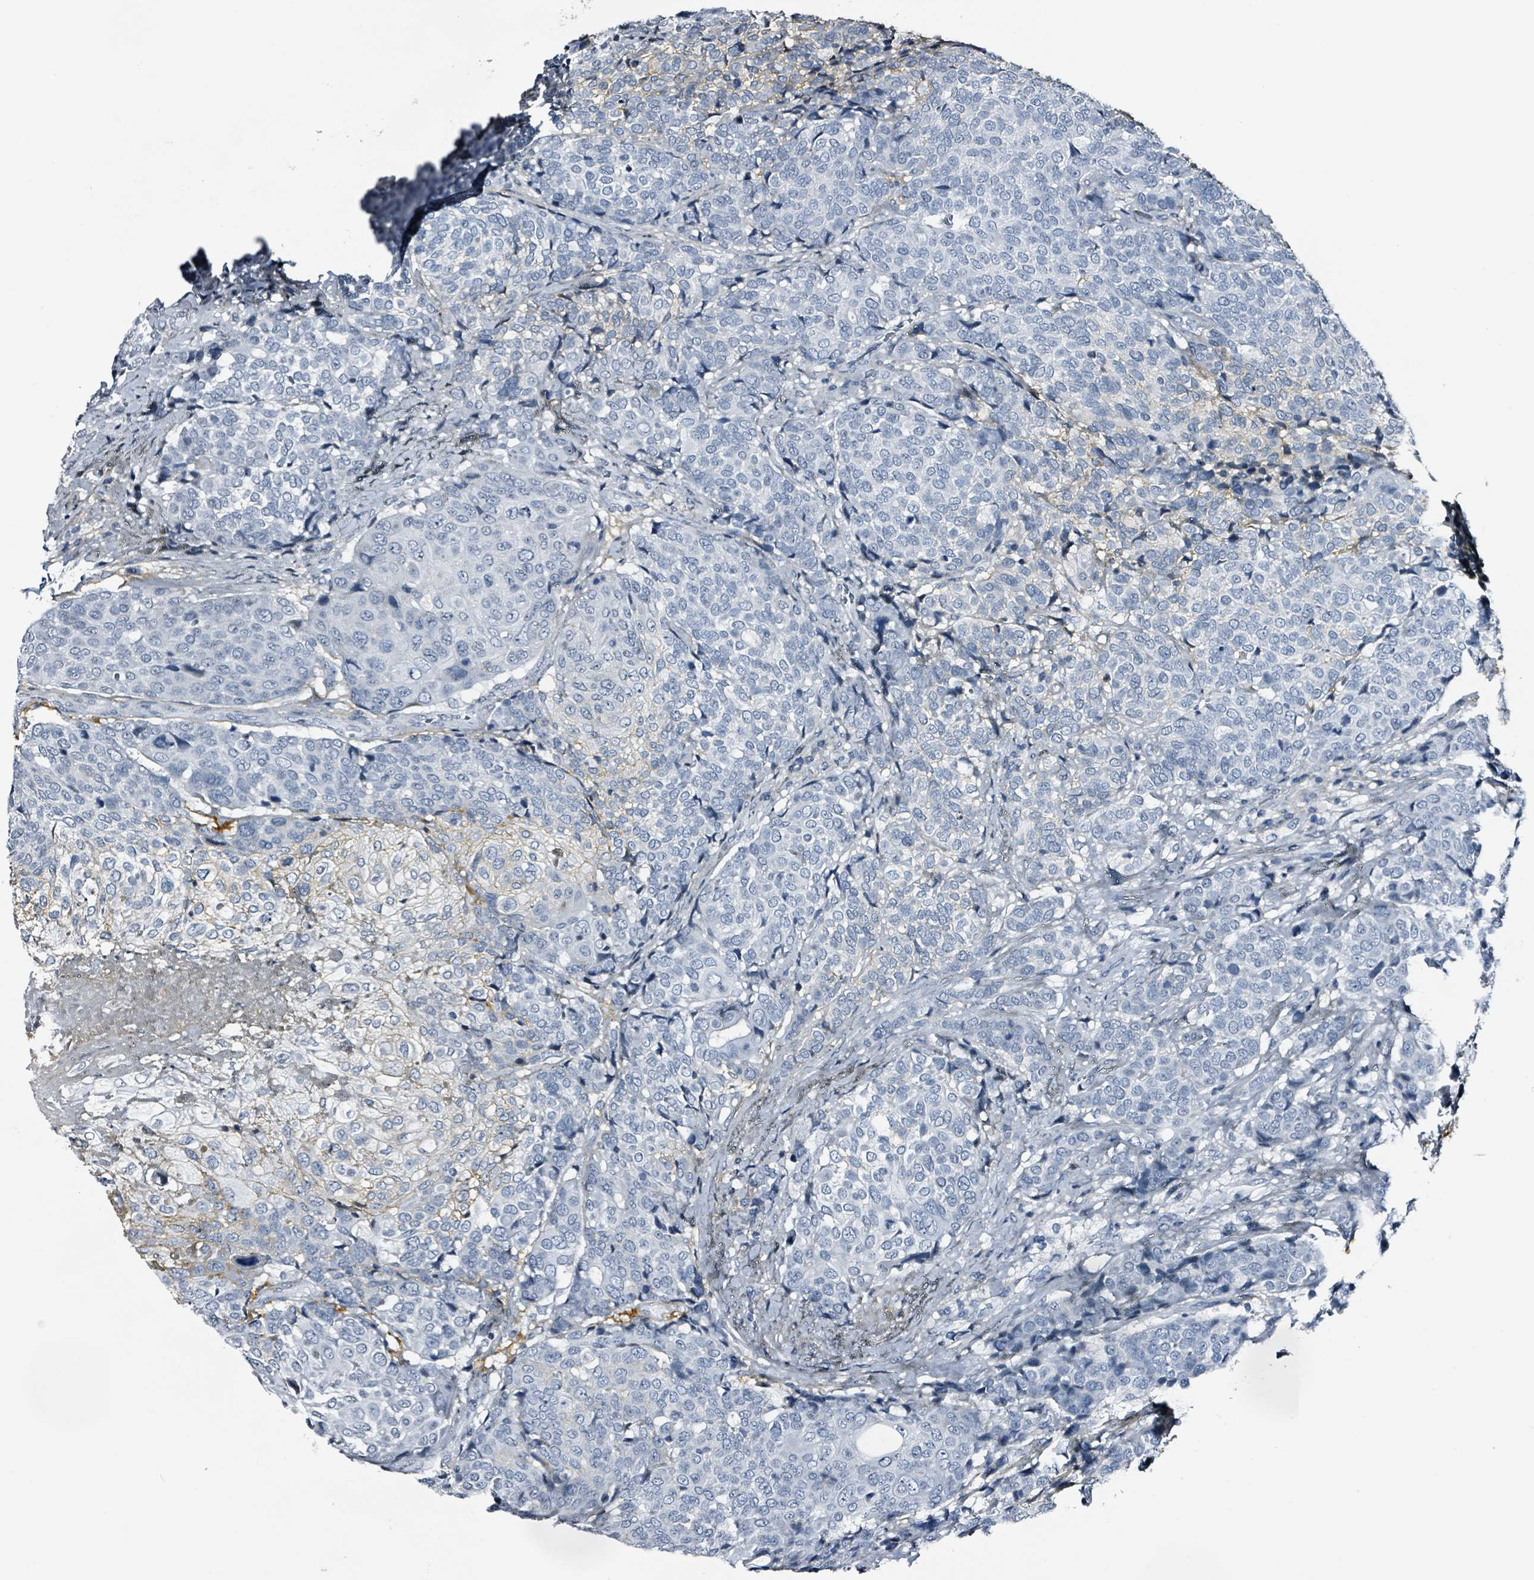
{"staining": {"intensity": "negative", "quantity": "none", "location": "none"}, "tissue": "urothelial cancer", "cell_type": "Tumor cells", "image_type": "cancer", "snomed": [{"axis": "morphology", "description": "Urothelial carcinoma, High grade"}, {"axis": "topography", "description": "Urinary bladder"}], "caption": "Tumor cells show no significant protein positivity in urothelial carcinoma (high-grade). (Immunohistochemistry, brightfield microscopy, high magnification).", "gene": "CA9", "patient": {"sex": "female", "age": 70}}